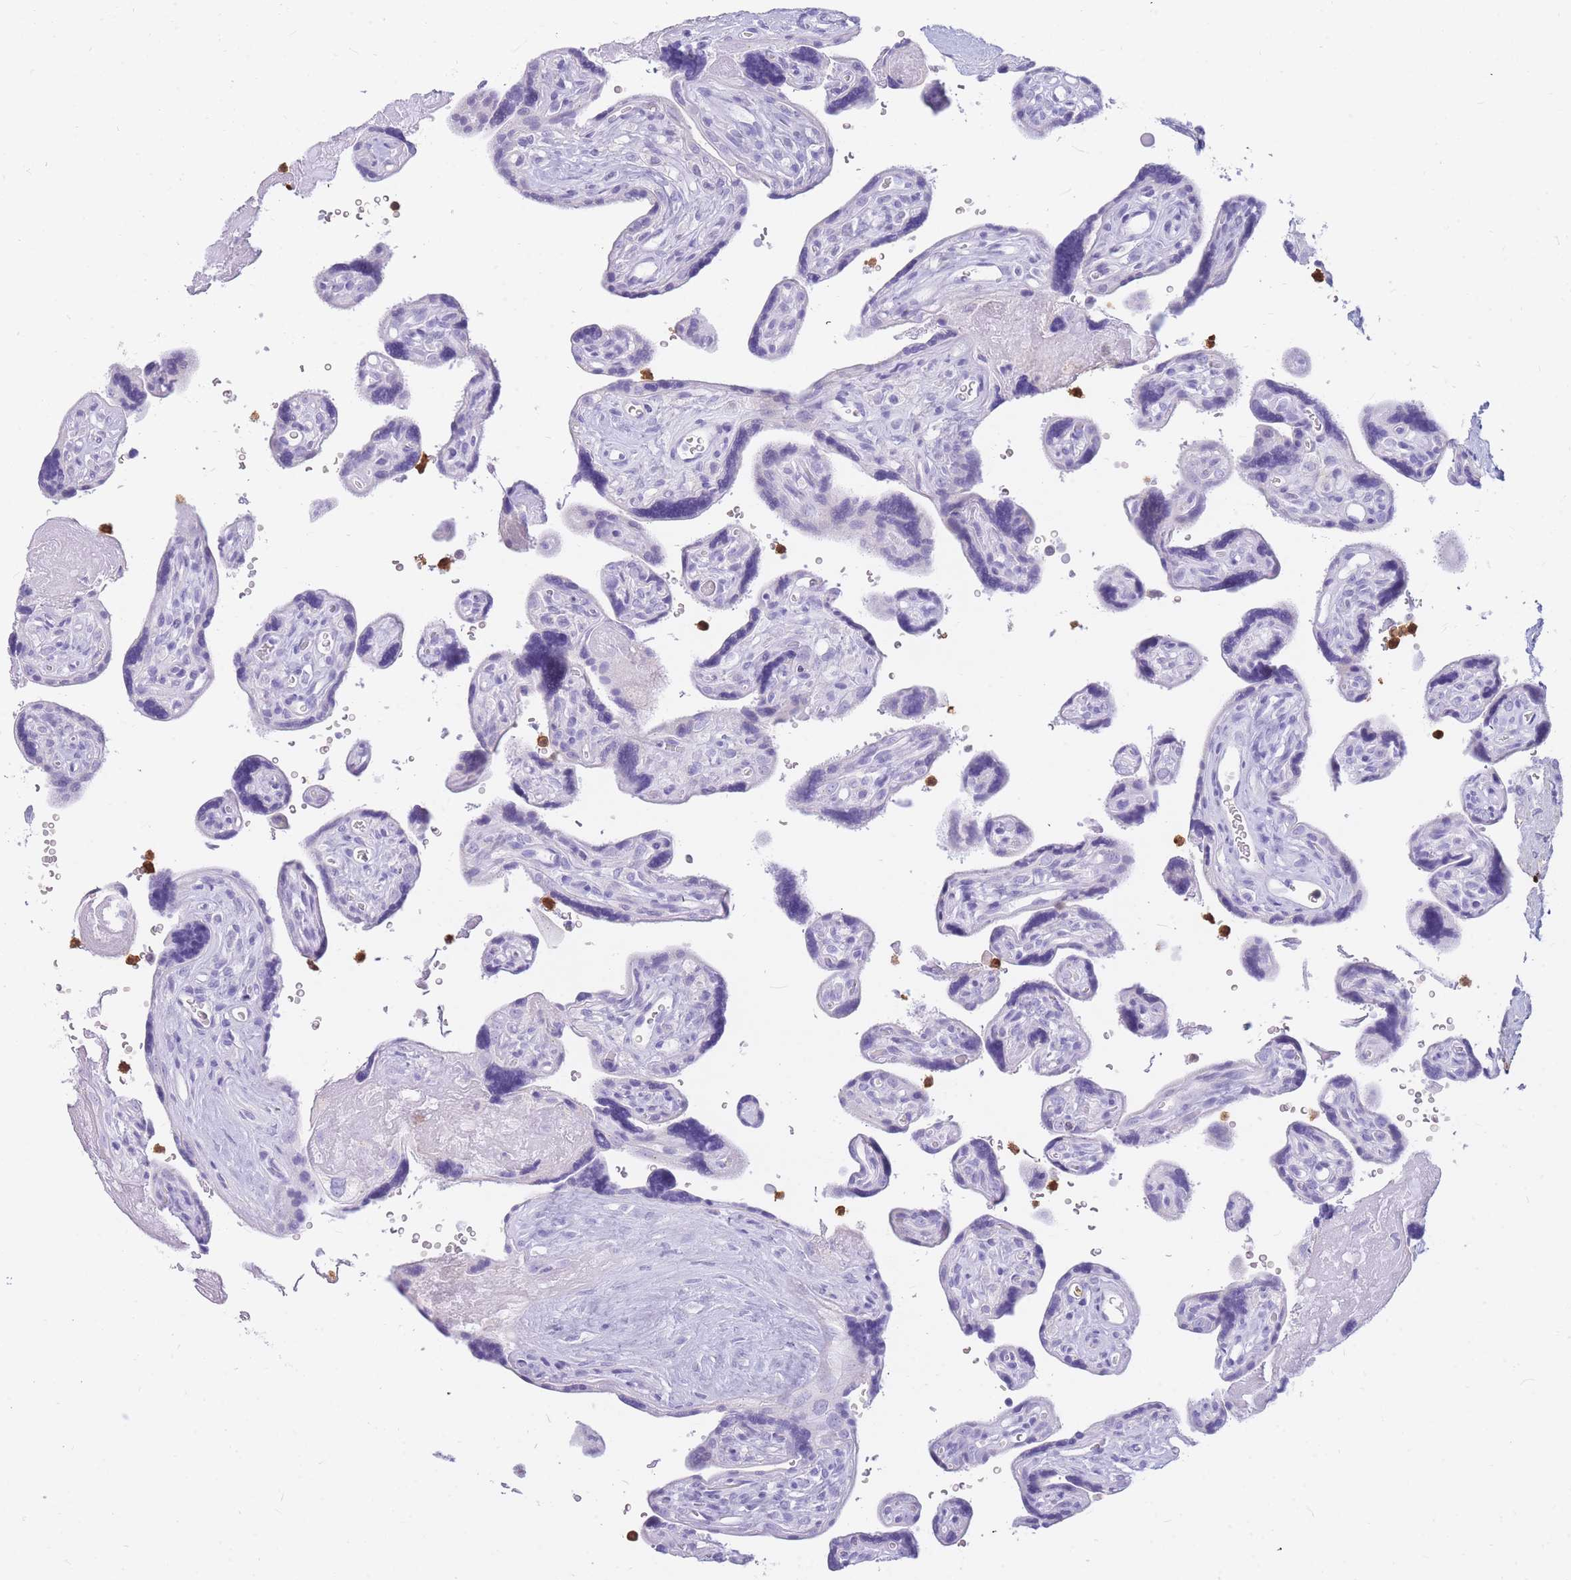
{"staining": {"intensity": "negative", "quantity": "none", "location": "none"}, "tissue": "placenta", "cell_type": "Decidual cells", "image_type": "normal", "snomed": [{"axis": "morphology", "description": "Normal tissue, NOS"}, {"axis": "topography", "description": "Placenta"}], "caption": "This is a photomicrograph of IHC staining of unremarkable placenta, which shows no staining in decidual cells. (DAB (3,3'-diaminobenzidine) immunohistochemistry with hematoxylin counter stain).", "gene": "TPSAB1", "patient": {"sex": "female", "age": 39}}